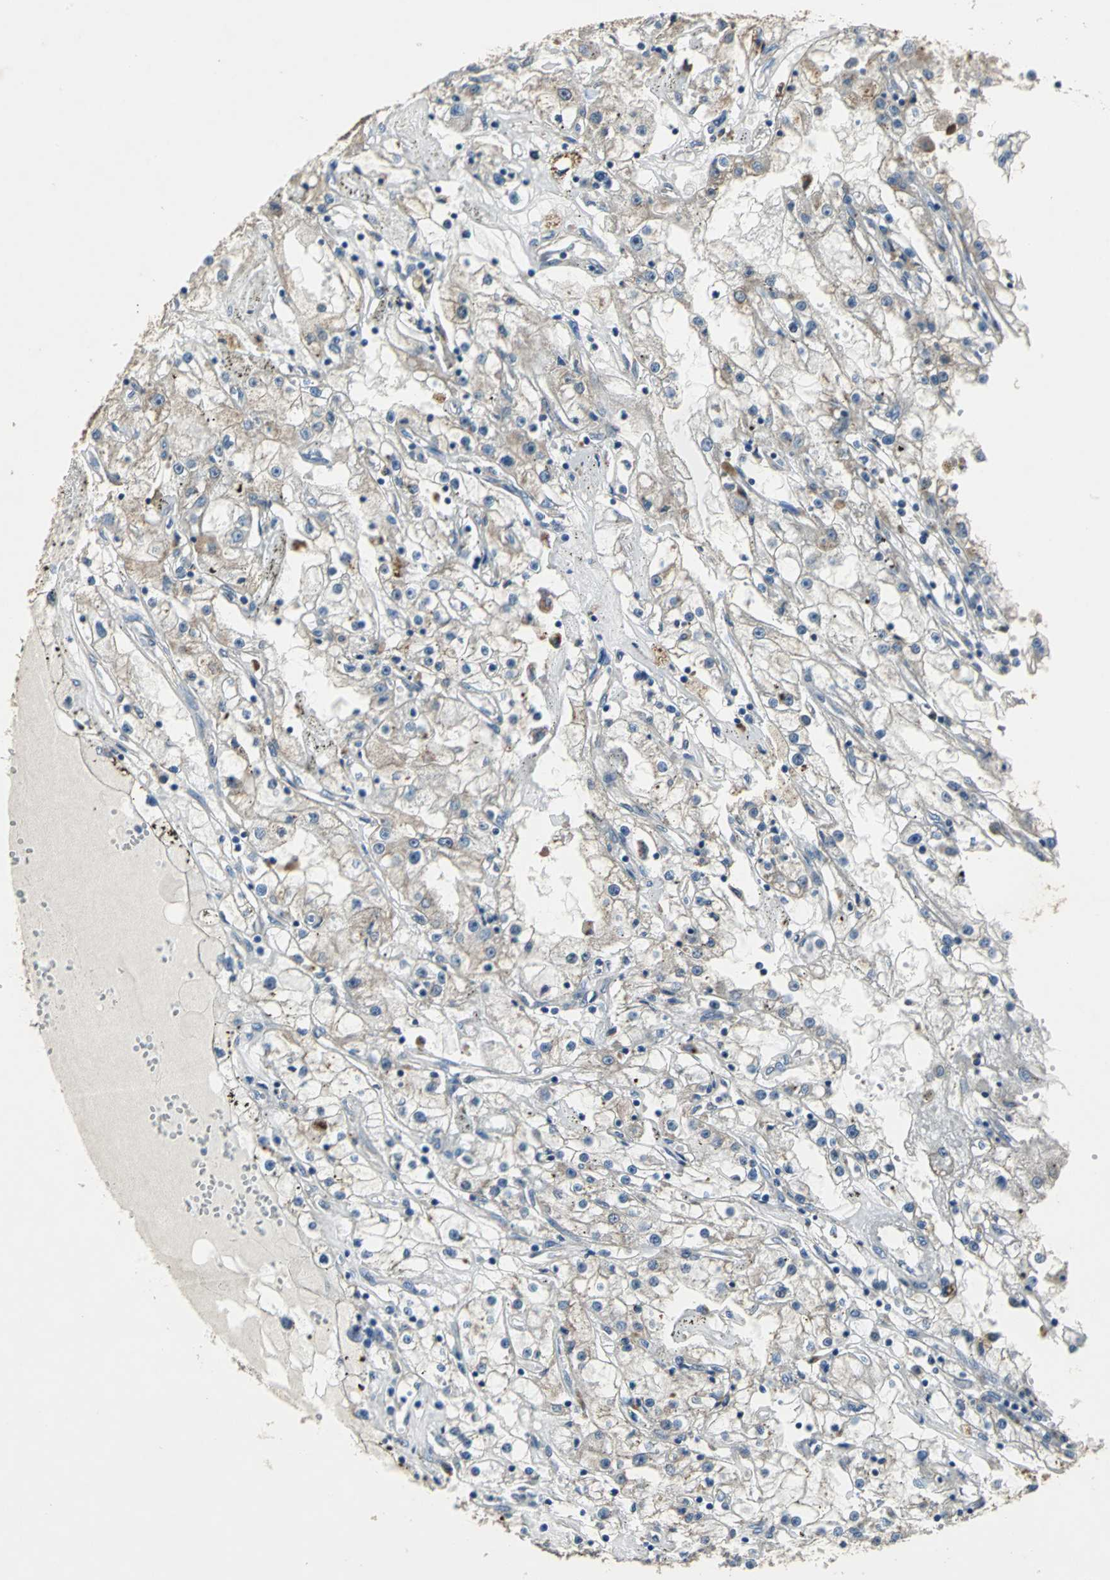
{"staining": {"intensity": "weak", "quantity": ">75%", "location": "cytoplasmic/membranous"}, "tissue": "renal cancer", "cell_type": "Tumor cells", "image_type": "cancer", "snomed": [{"axis": "morphology", "description": "Adenocarcinoma, NOS"}, {"axis": "topography", "description": "Kidney"}], "caption": "Renal cancer was stained to show a protein in brown. There is low levels of weak cytoplasmic/membranous staining in approximately >75% of tumor cells.", "gene": "OCLN", "patient": {"sex": "male", "age": 56}}